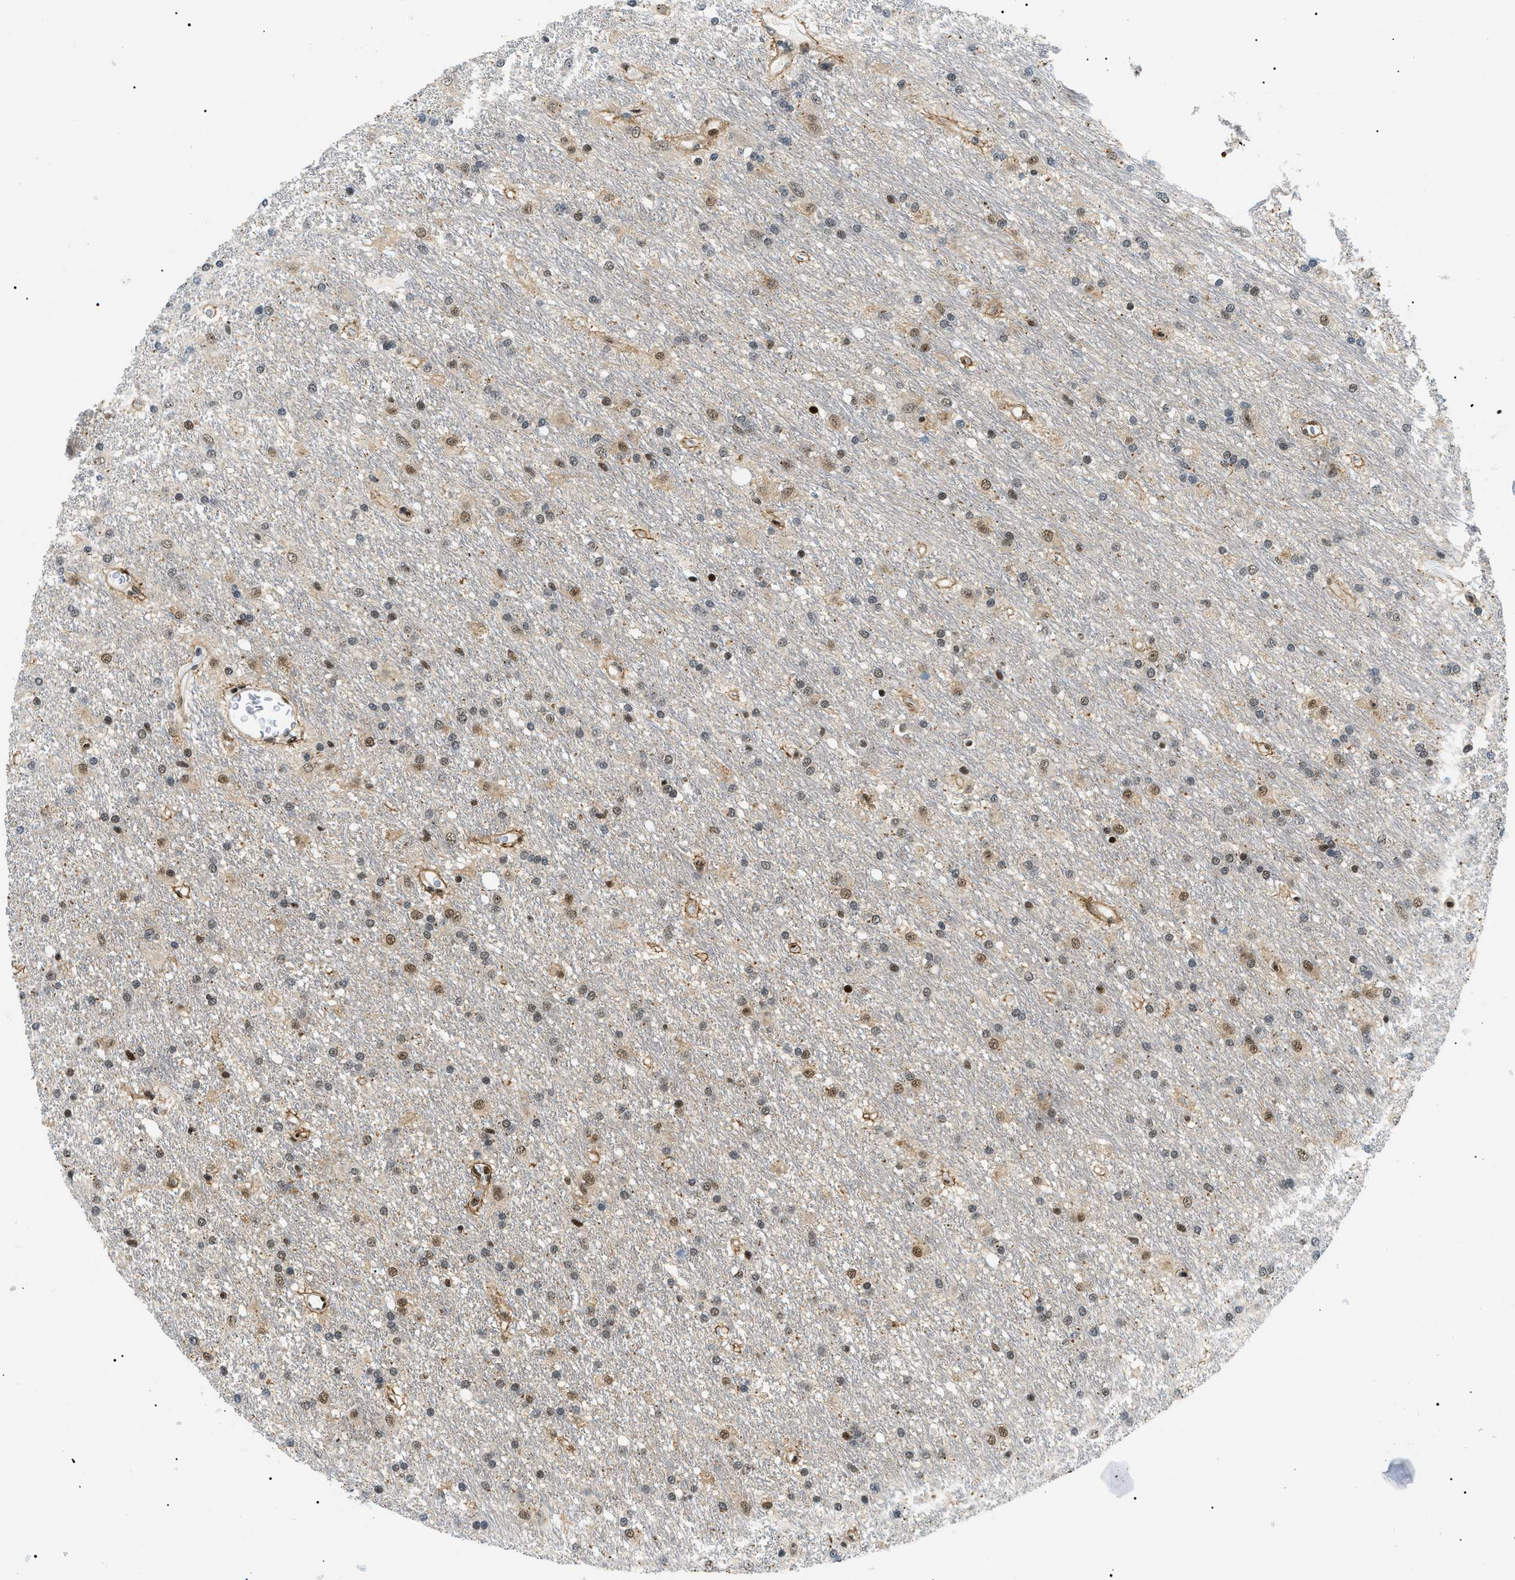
{"staining": {"intensity": "moderate", "quantity": "25%-75%", "location": "cytoplasmic/membranous,nuclear"}, "tissue": "glioma", "cell_type": "Tumor cells", "image_type": "cancer", "snomed": [{"axis": "morphology", "description": "Glioma, malignant, Low grade"}, {"axis": "topography", "description": "Brain"}], "caption": "Immunohistochemistry image of human glioma stained for a protein (brown), which displays medium levels of moderate cytoplasmic/membranous and nuclear expression in approximately 25%-75% of tumor cells.", "gene": "CWC25", "patient": {"sex": "male", "age": 77}}